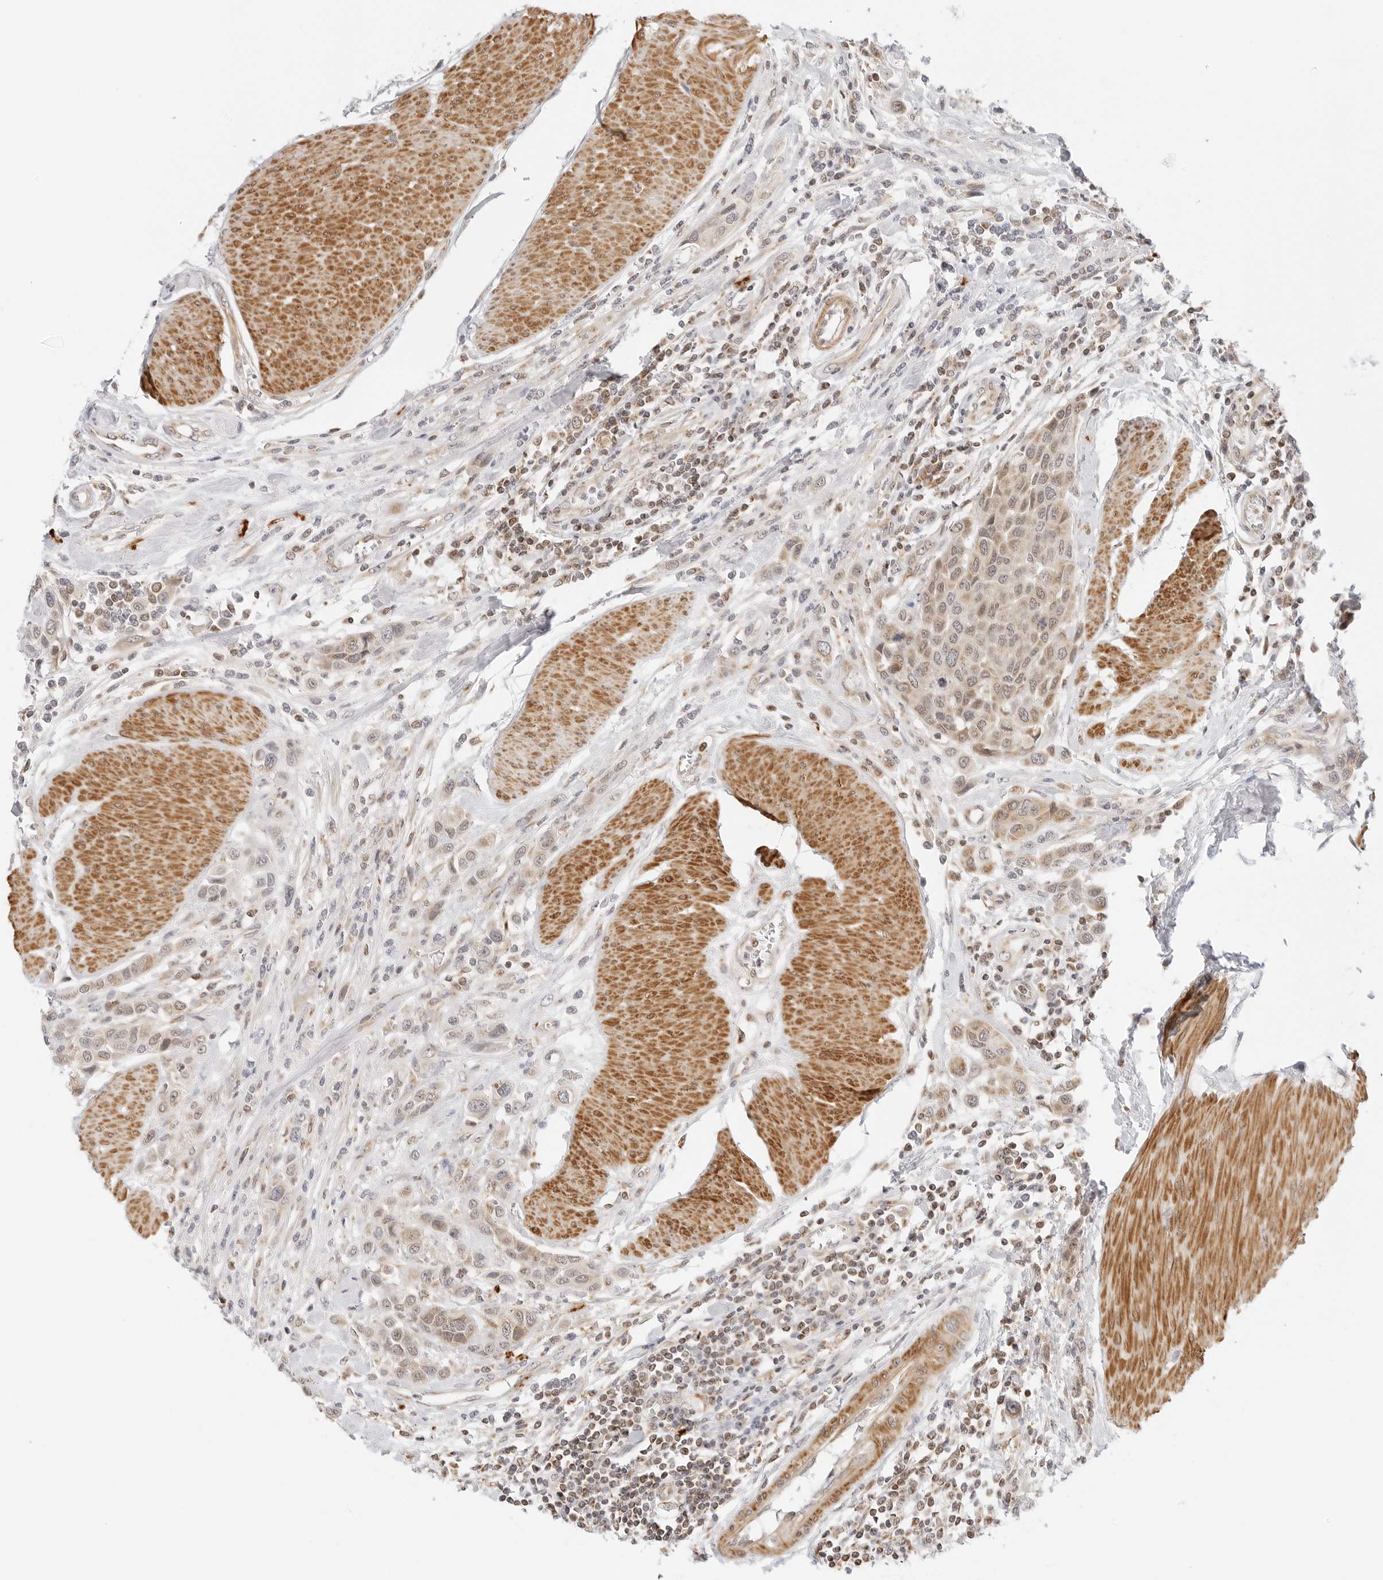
{"staining": {"intensity": "weak", "quantity": "25%-75%", "location": "cytoplasmic/membranous,nuclear"}, "tissue": "urothelial cancer", "cell_type": "Tumor cells", "image_type": "cancer", "snomed": [{"axis": "morphology", "description": "Urothelial carcinoma, High grade"}, {"axis": "topography", "description": "Urinary bladder"}], "caption": "Urothelial carcinoma (high-grade) stained with DAB immunohistochemistry (IHC) demonstrates low levels of weak cytoplasmic/membranous and nuclear expression in approximately 25%-75% of tumor cells. (Brightfield microscopy of DAB IHC at high magnification).", "gene": "GORAB", "patient": {"sex": "male", "age": 50}}